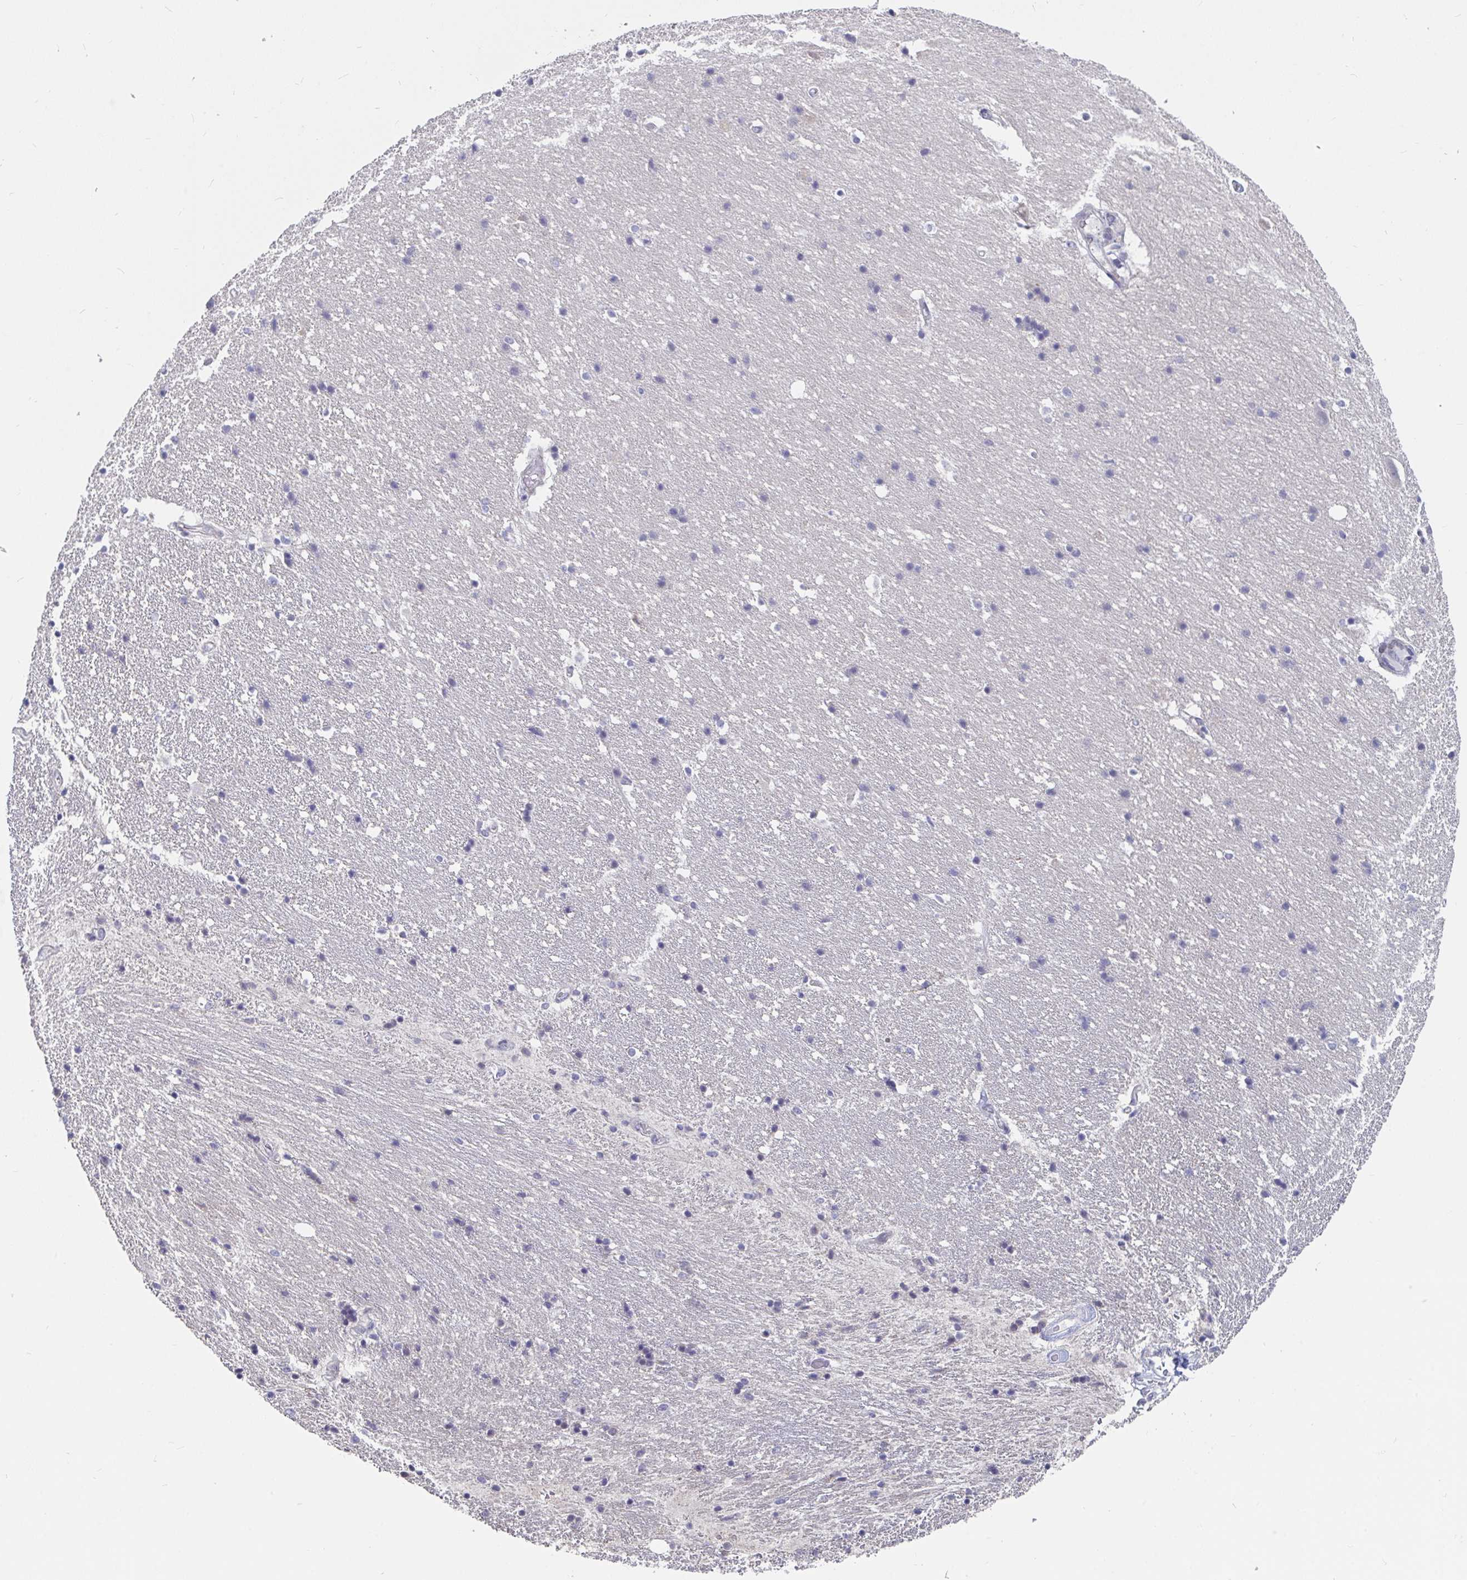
{"staining": {"intensity": "negative", "quantity": "none", "location": "none"}, "tissue": "hippocampus", "cell_type": "Glial cells", "image_type": "normal", "snomed": [{"axis": "morphology", "description": "Normal tissue, NOS"}, {"axis": "topography", "description": "Hippocampus"}], "caption": "IHC image of benign hippocampus: hippocampus stained with DAB shows no significant protein staining in glial cells.", "gene": "FAM156A", "patient": {"sex": "male", "age": 63}}